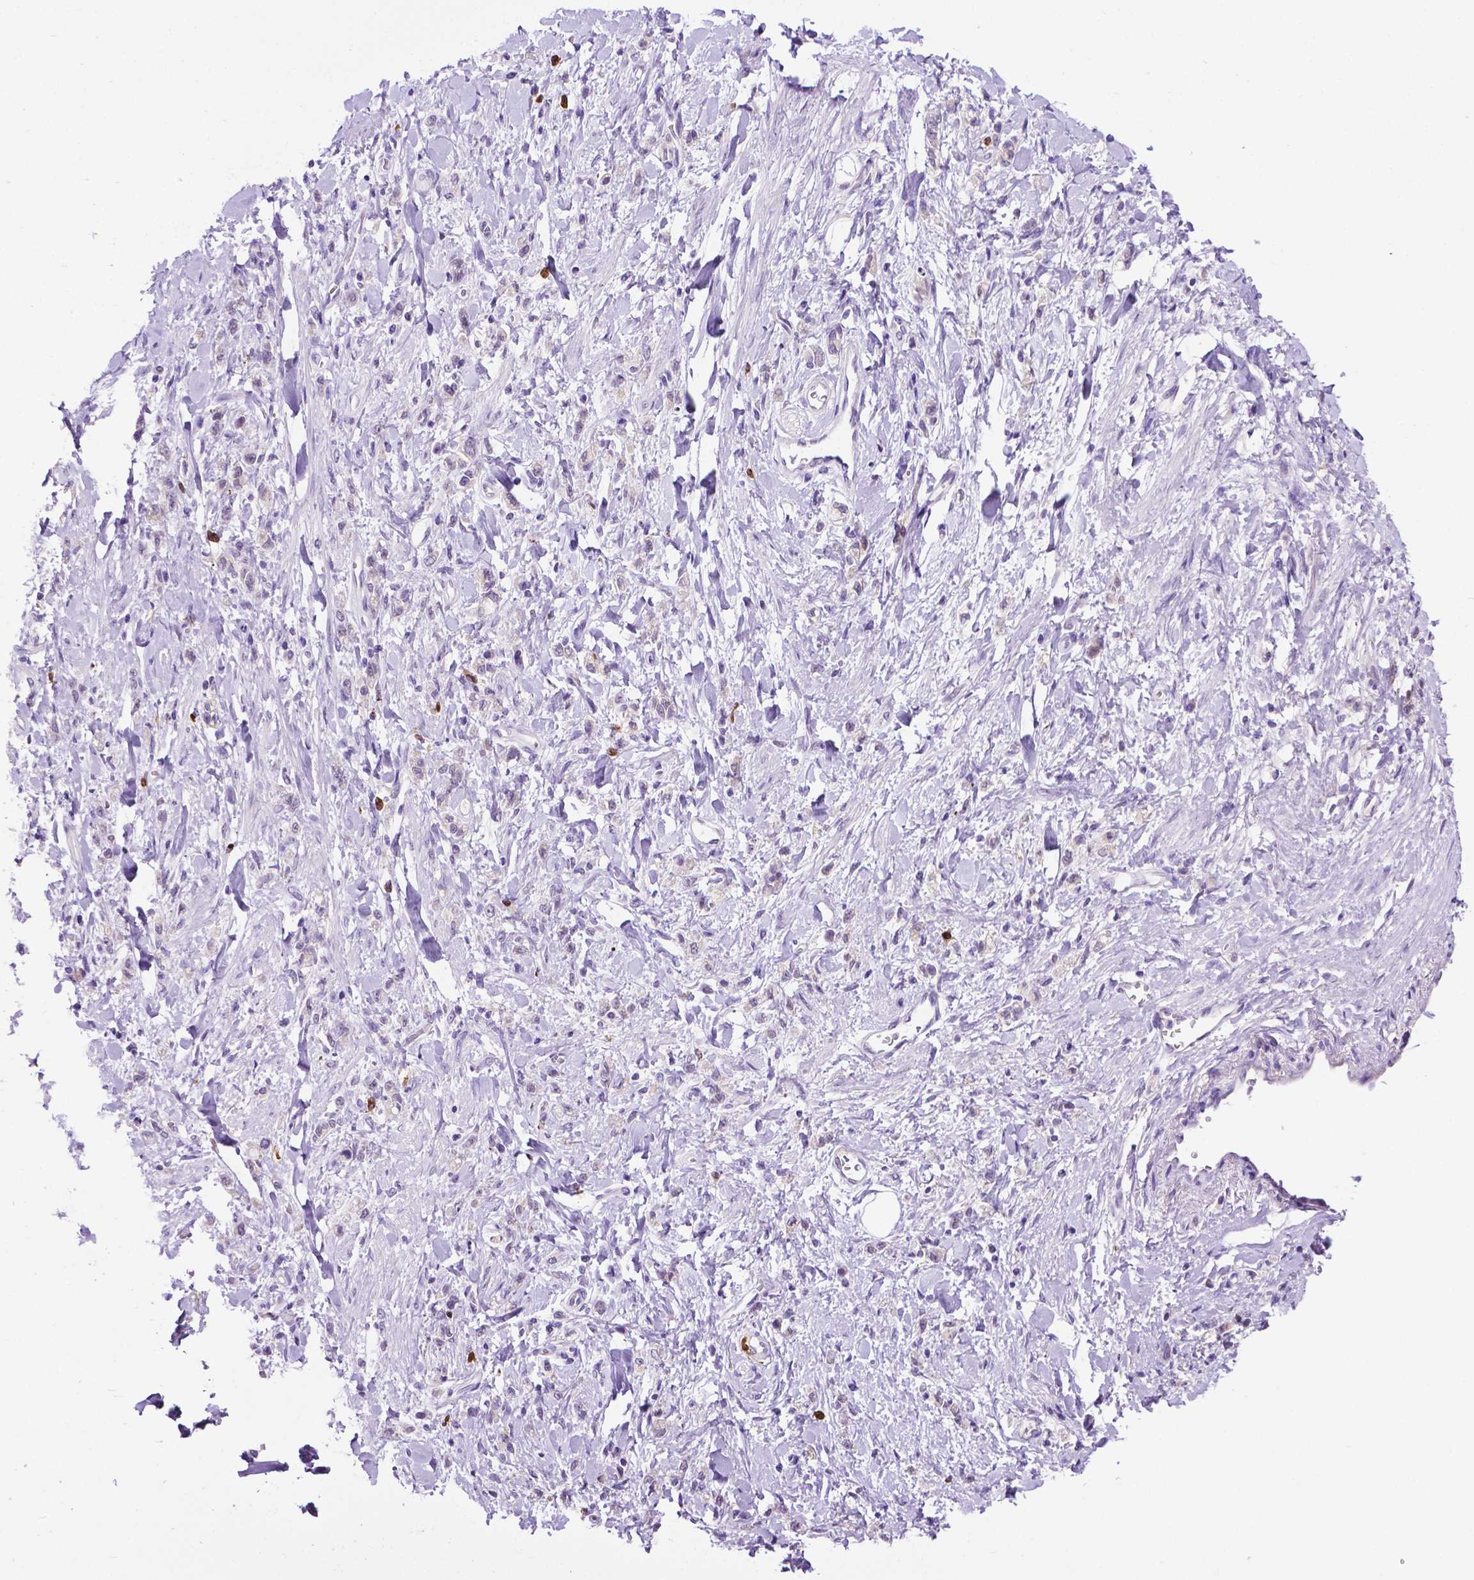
{"staining": {"intensity": "negative", "quantity": "none", "location": "none"}, "tissue": "stomach cancer", "cell_type": "Tumor cells", "image_type": "cancer", "snomed": [{"axis": "morphology", "description": "Adenocarcinoma, NOS"}, {"axis": "topography", "description": "Stomach"}], "caption": "Stomach adenocarcinoma stained for a protein using immunohistochemistry (IHC) displays no positivity tumor cells.", "gene": "MMP27", "patient": {"sex": "male", "age": 77}}